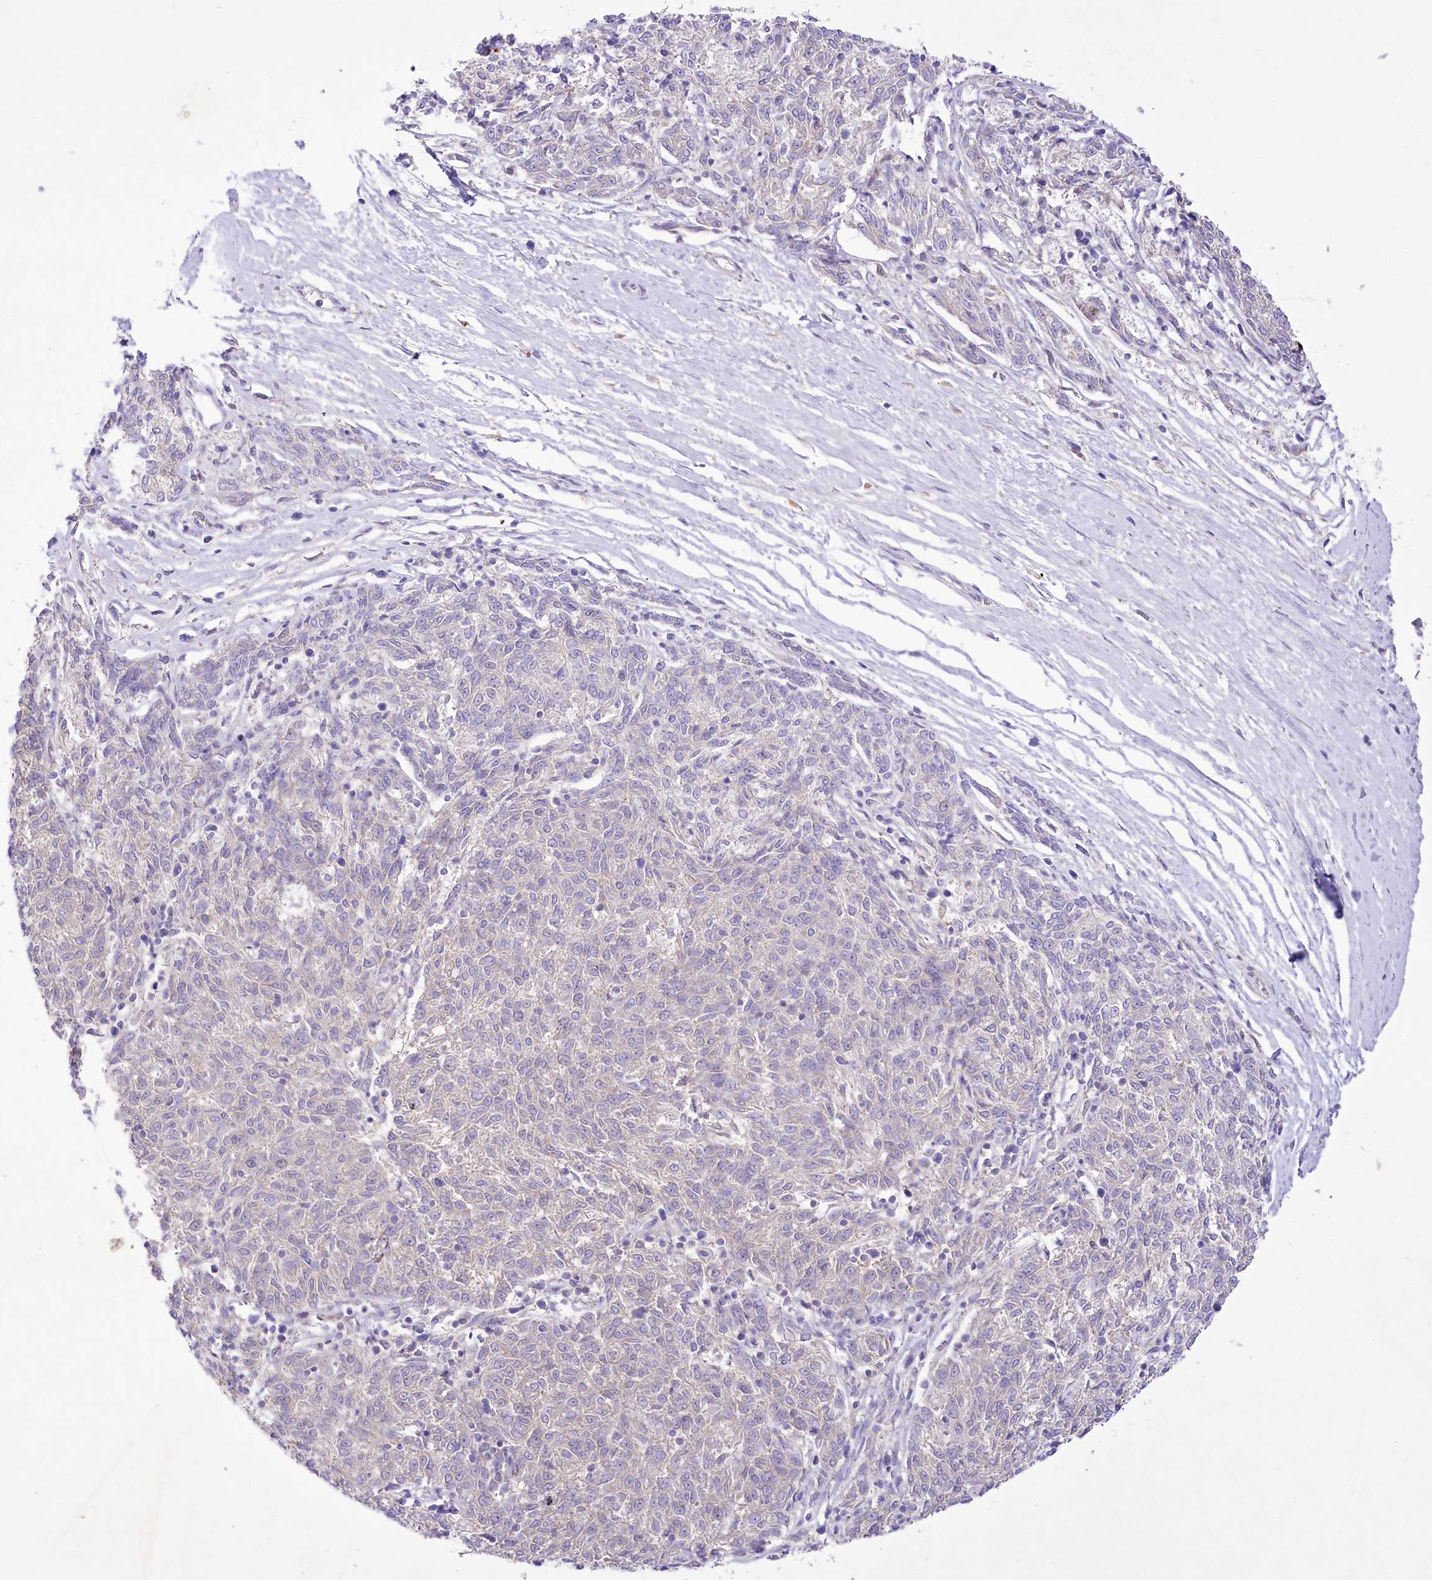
{"staining": {"intensity": "negative", "quantity": "none", "location": "none"}, "tissue": "melanoma", "cell_type": "Tumor cells", "image_type": "cancer", "snomed": [{"axis": "morphology", "description": "Malignant melanoma, NOS"}, {"axis": "topography", "description": "Skin"}], "caption": "The histopathology image reveals no significant staining in tumor cells of melanoma.", "gene": "PRSS53", "patient": {"sex": "female", "age": 72}}